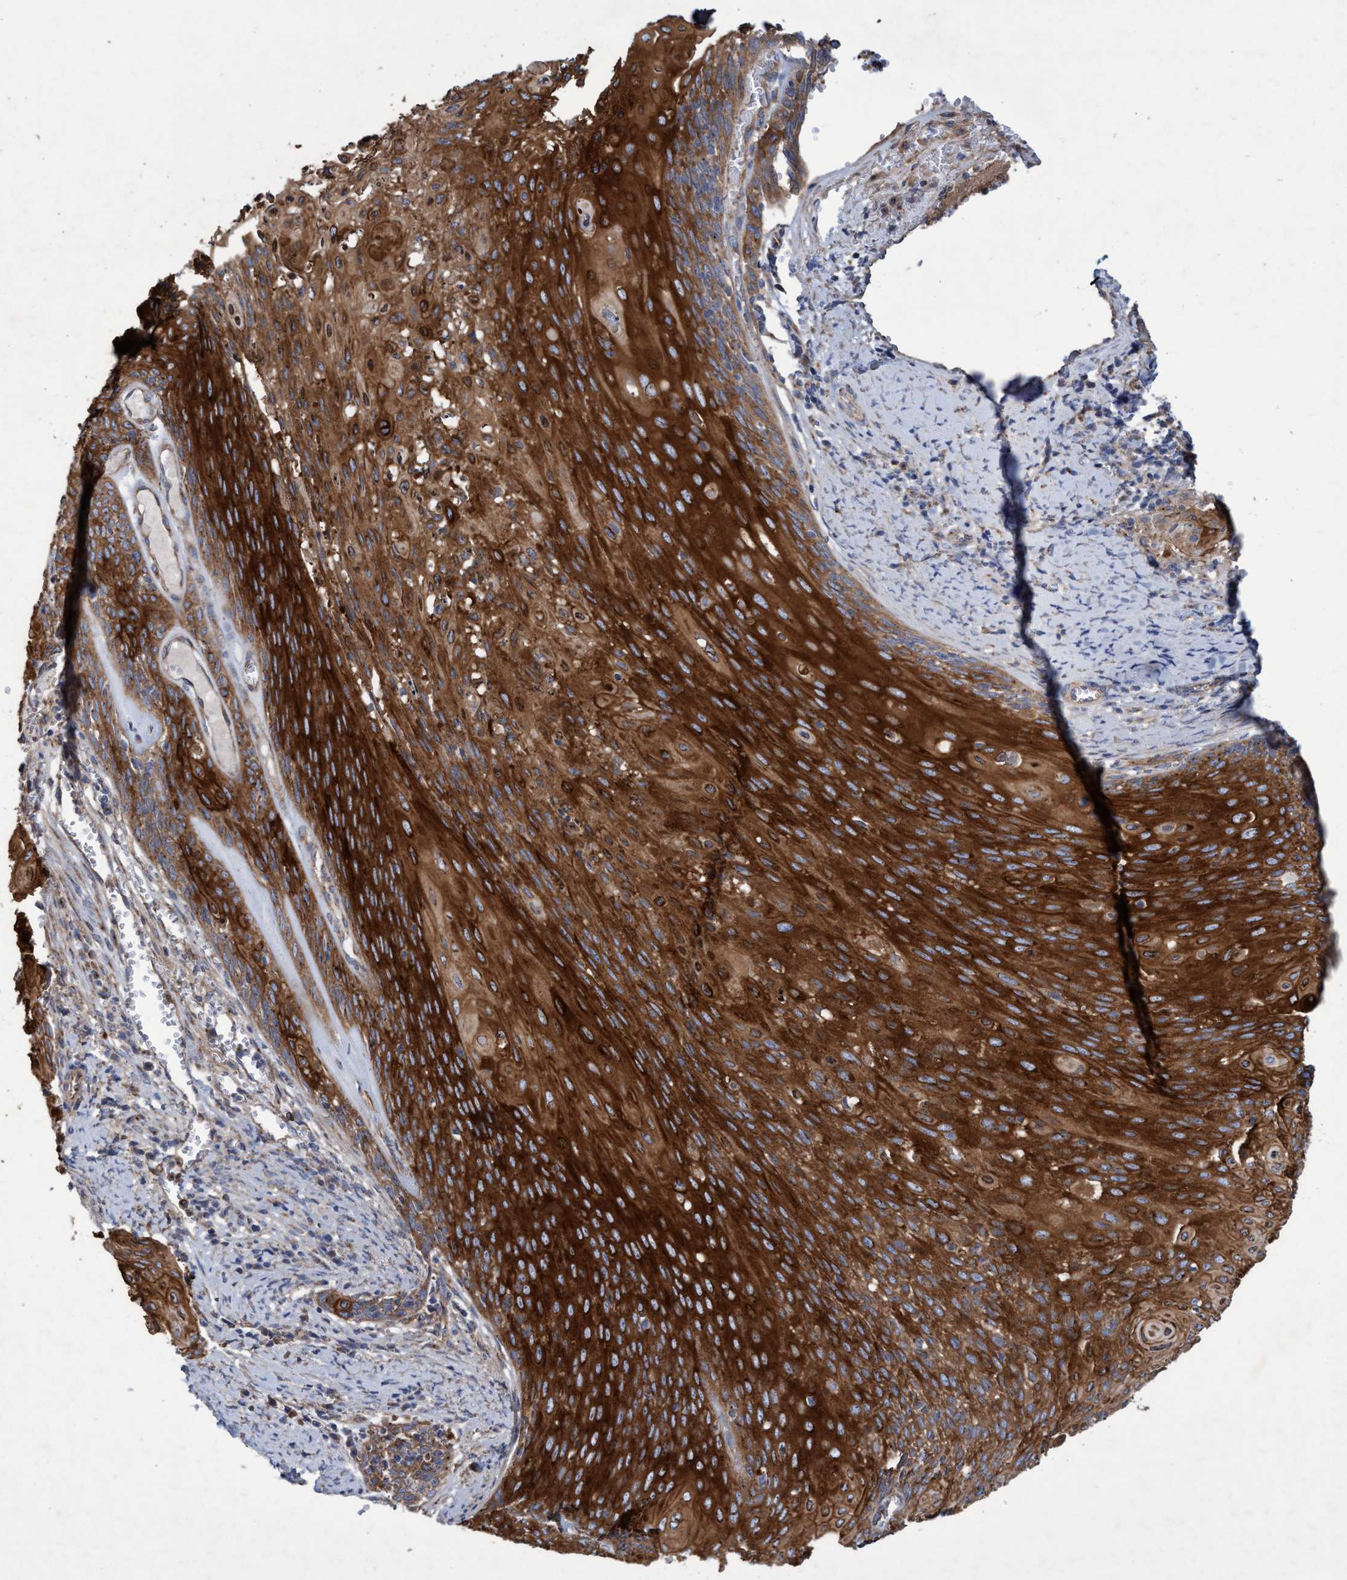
{"staining": {"intensity": "strong", "quantity": ">75%", "location": "cytoplasmic/membranous"}, "tissue": "cervical cancer", "cell_type": "Tumor cells", "image_type": "cancer", "snomed": [{"axis": "morphology", "description": "Squamous cell carcinoma, NOS"}, {"axis": "topography", "description": "Cervix"}], "caption": "Immunohistochemical staining of cervical cancer displays high levels of strong cytoplasmic/membranous protein staining in about >75% of tumor cells. Using DAB (brown) and hematoxylin (blue) stains, captured at high magnification using brightfield microscopy.", "gene": "BICD2", "patient": {"sex": "female", "age": 39}}